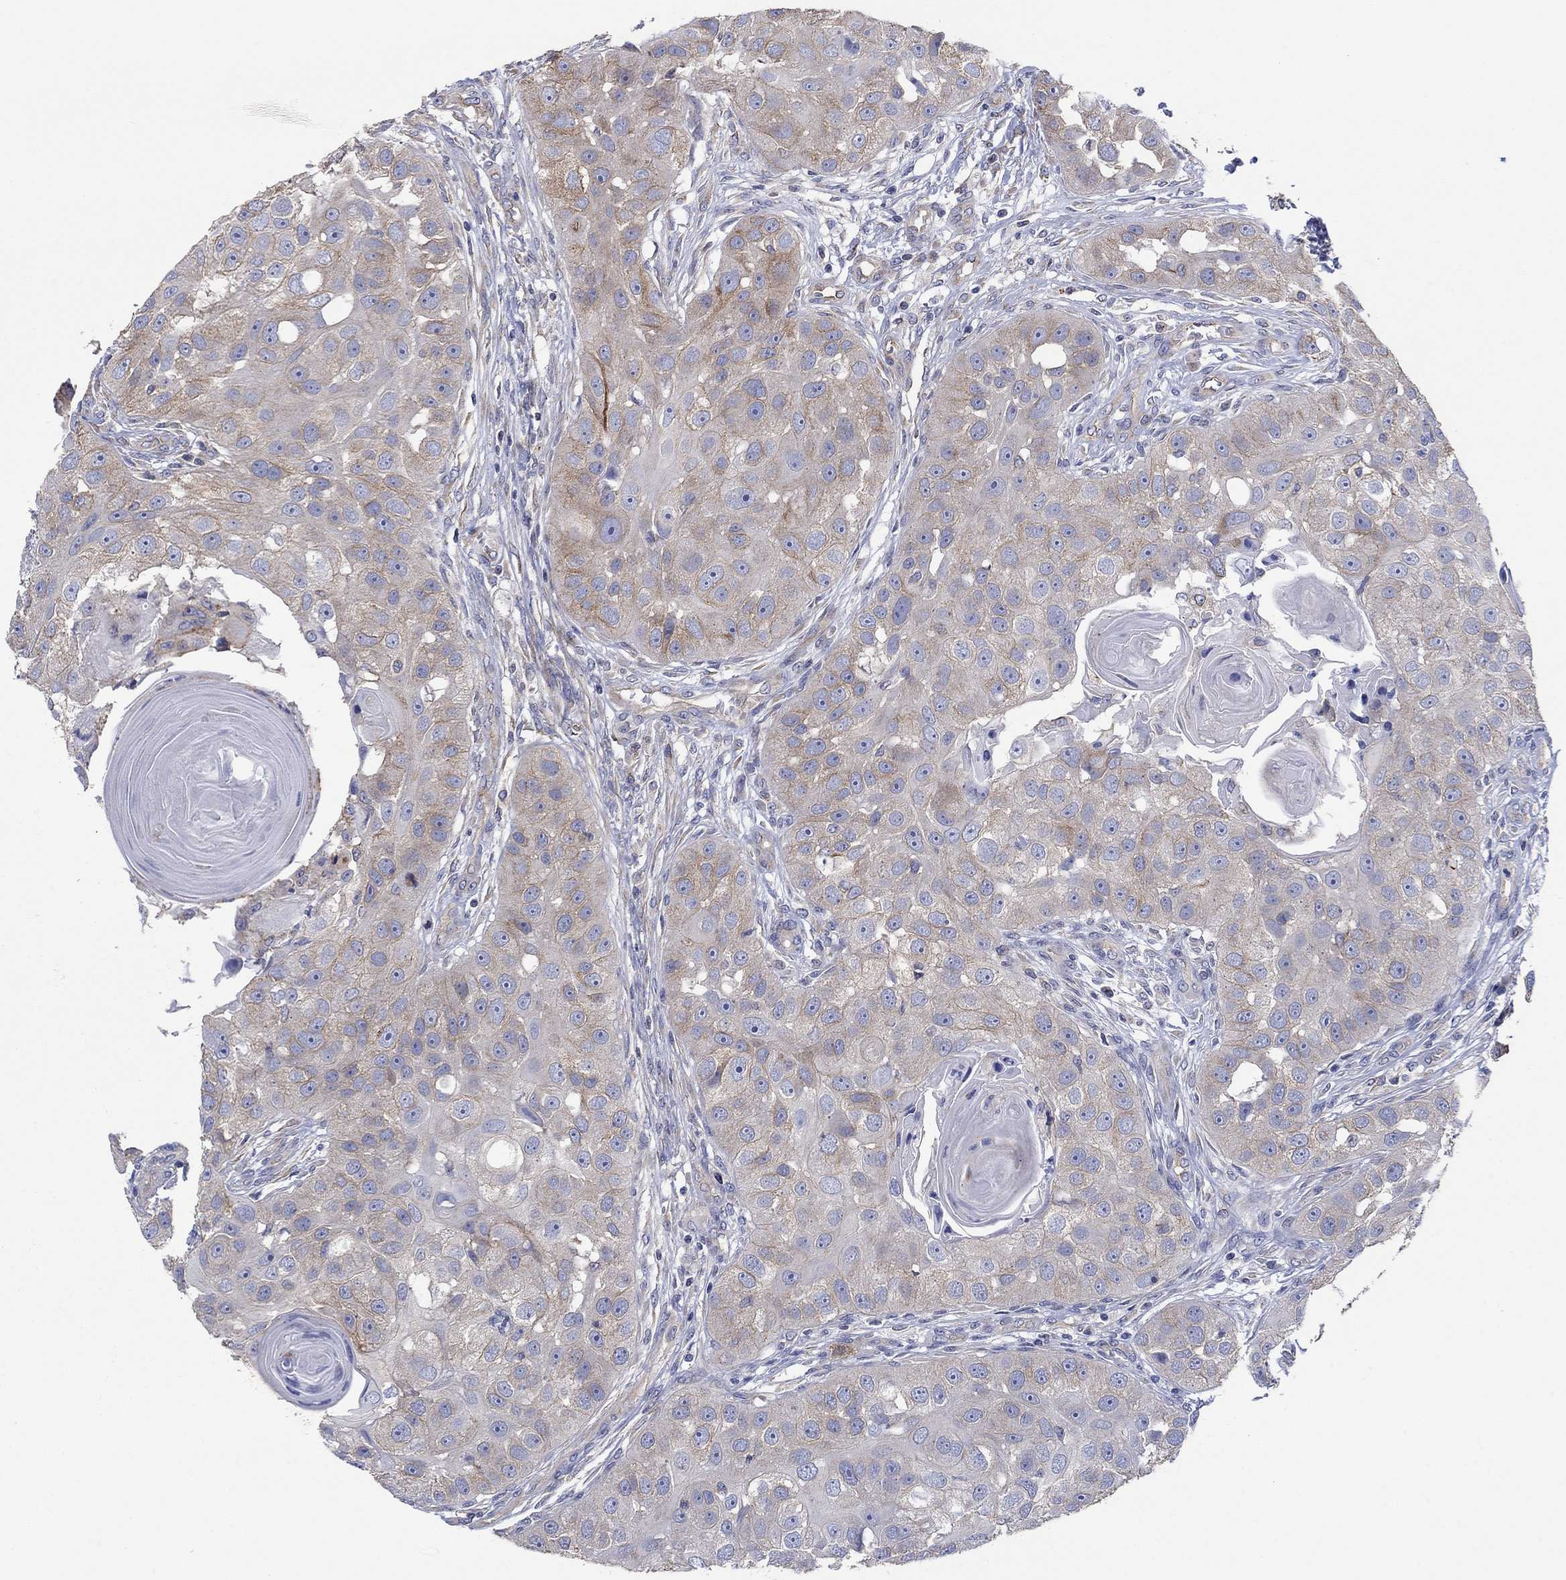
{"staining": {"intensity": "weak", "quantity": "25%-75%", "location": "cytoplasmic/membranous"}, "tissue": "head and neck cancer", "cell_type": "Tumor cells", "image_type": "cancer", "snomed": [{"axis": "morphology", "description": "Normal tissue, NOS"}, {"axis": "morphology", "description": "Squamous cell carcinoma, NOS"}, {"axis": "topography", "description": "Skeletal muscle"}, {"axis": "topography", "description": "Head-Neck"}], "caption": "This is an image of immunohistochemistry (IHC) staining of head and neck cancer, which shows weak positivity in the cytoplasmic/membranous of tumor cells.", "gene": "TPRN", "patient": {"sex": "male", "age": 51}}